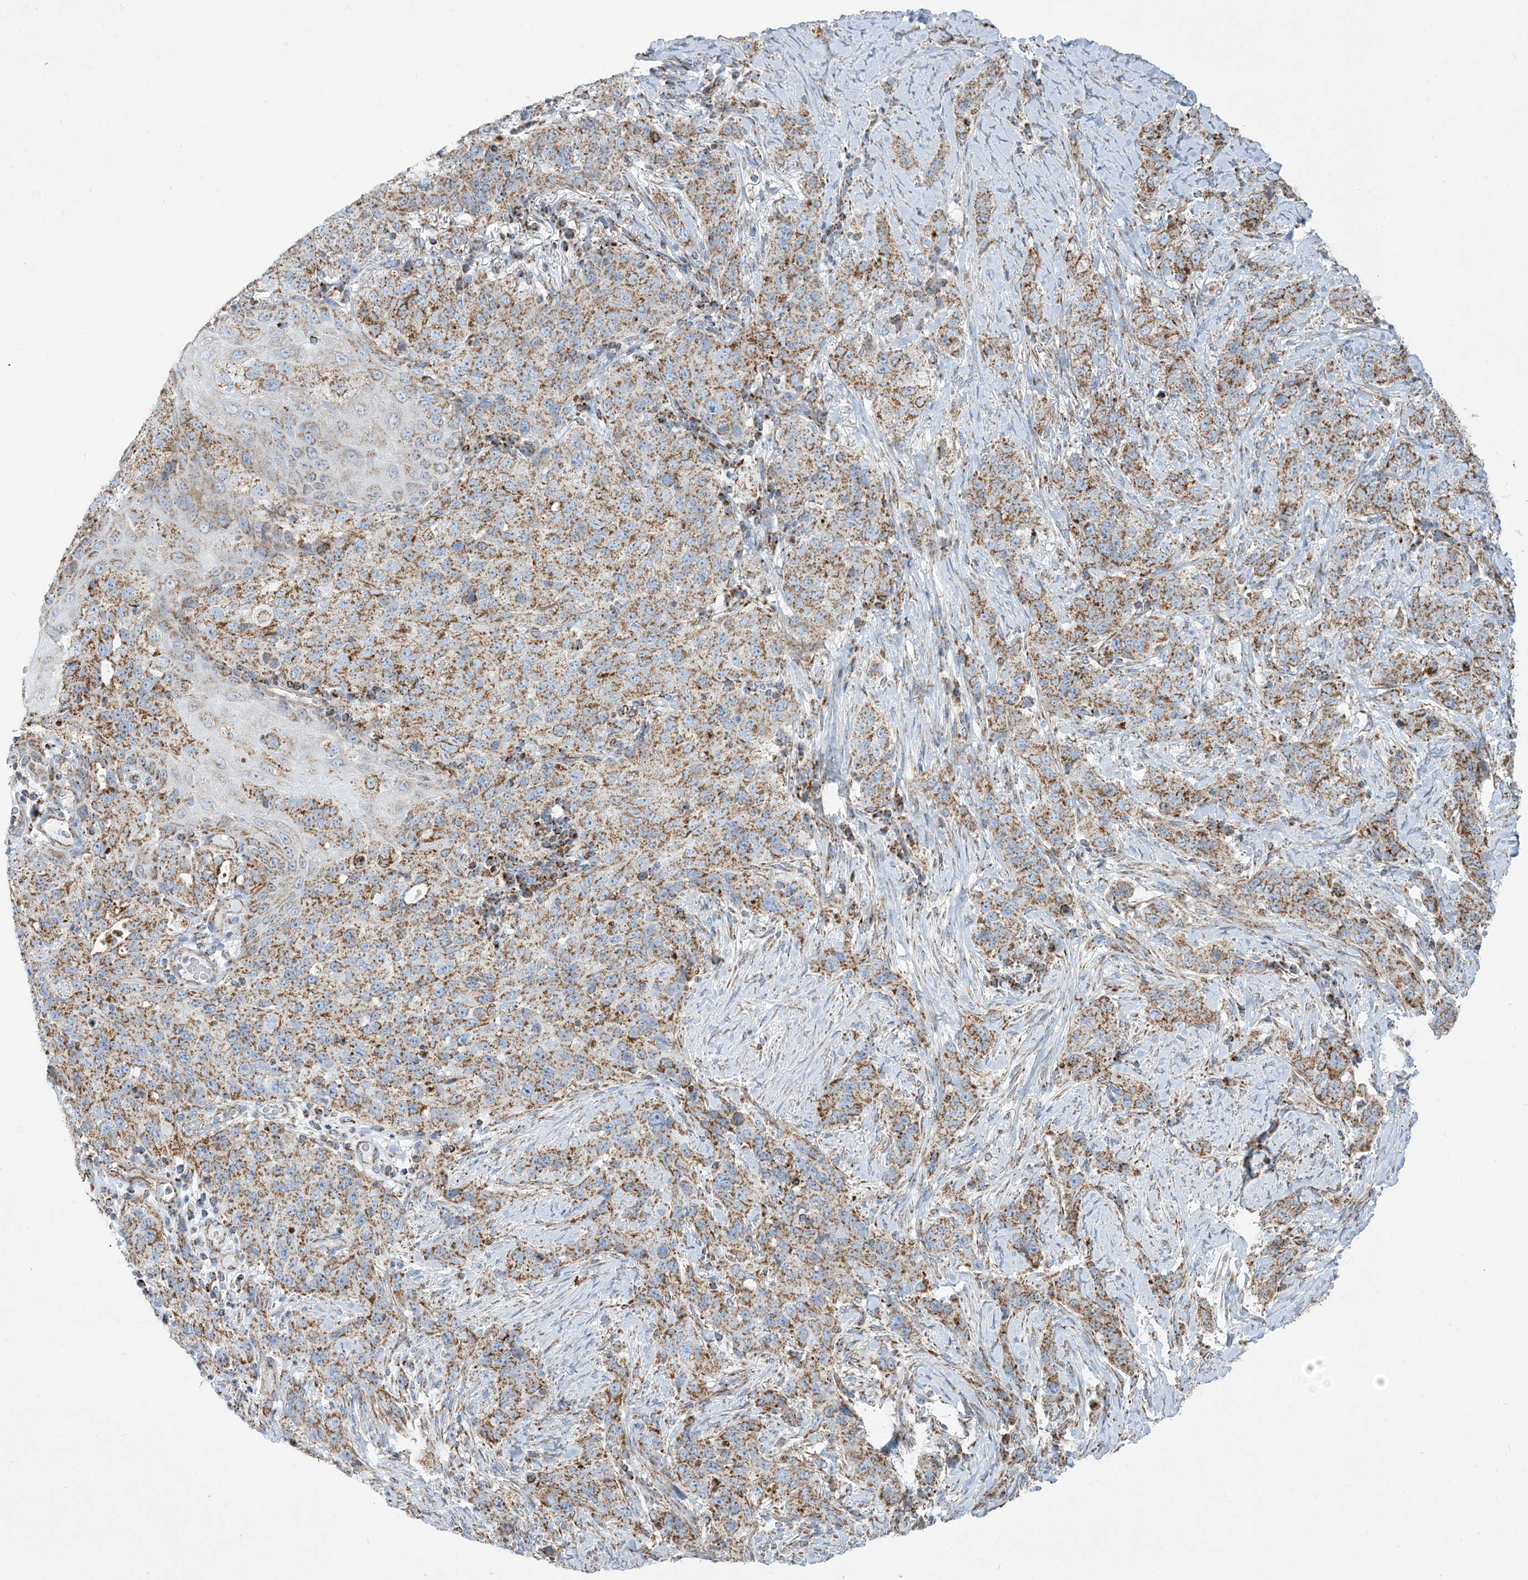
{"staining": {"intensity": "moderate", "quantity": ">75%", "location": "cytoplasmic/membranous"}, "tissue": "stomach cancer", "cell_type": "Tumor cells", "image_type": "cancer", "snomed": [{"axis": "morphology", "description": "Adenocarcinoma, NOS"}, {"axis": "topography", "description": "Stomach"}], "caption": "Protein expression analysis of stomach cancer (adenocarcinoma) exhibits moderate cytoplasmic/membranous positivity in approximately >75% of tumor cells. (brown staining indicates protein expression, while blue staining denotes nuclei).", "gene": "SAMM50", "patient": {"sex": "male", "age": 48}}